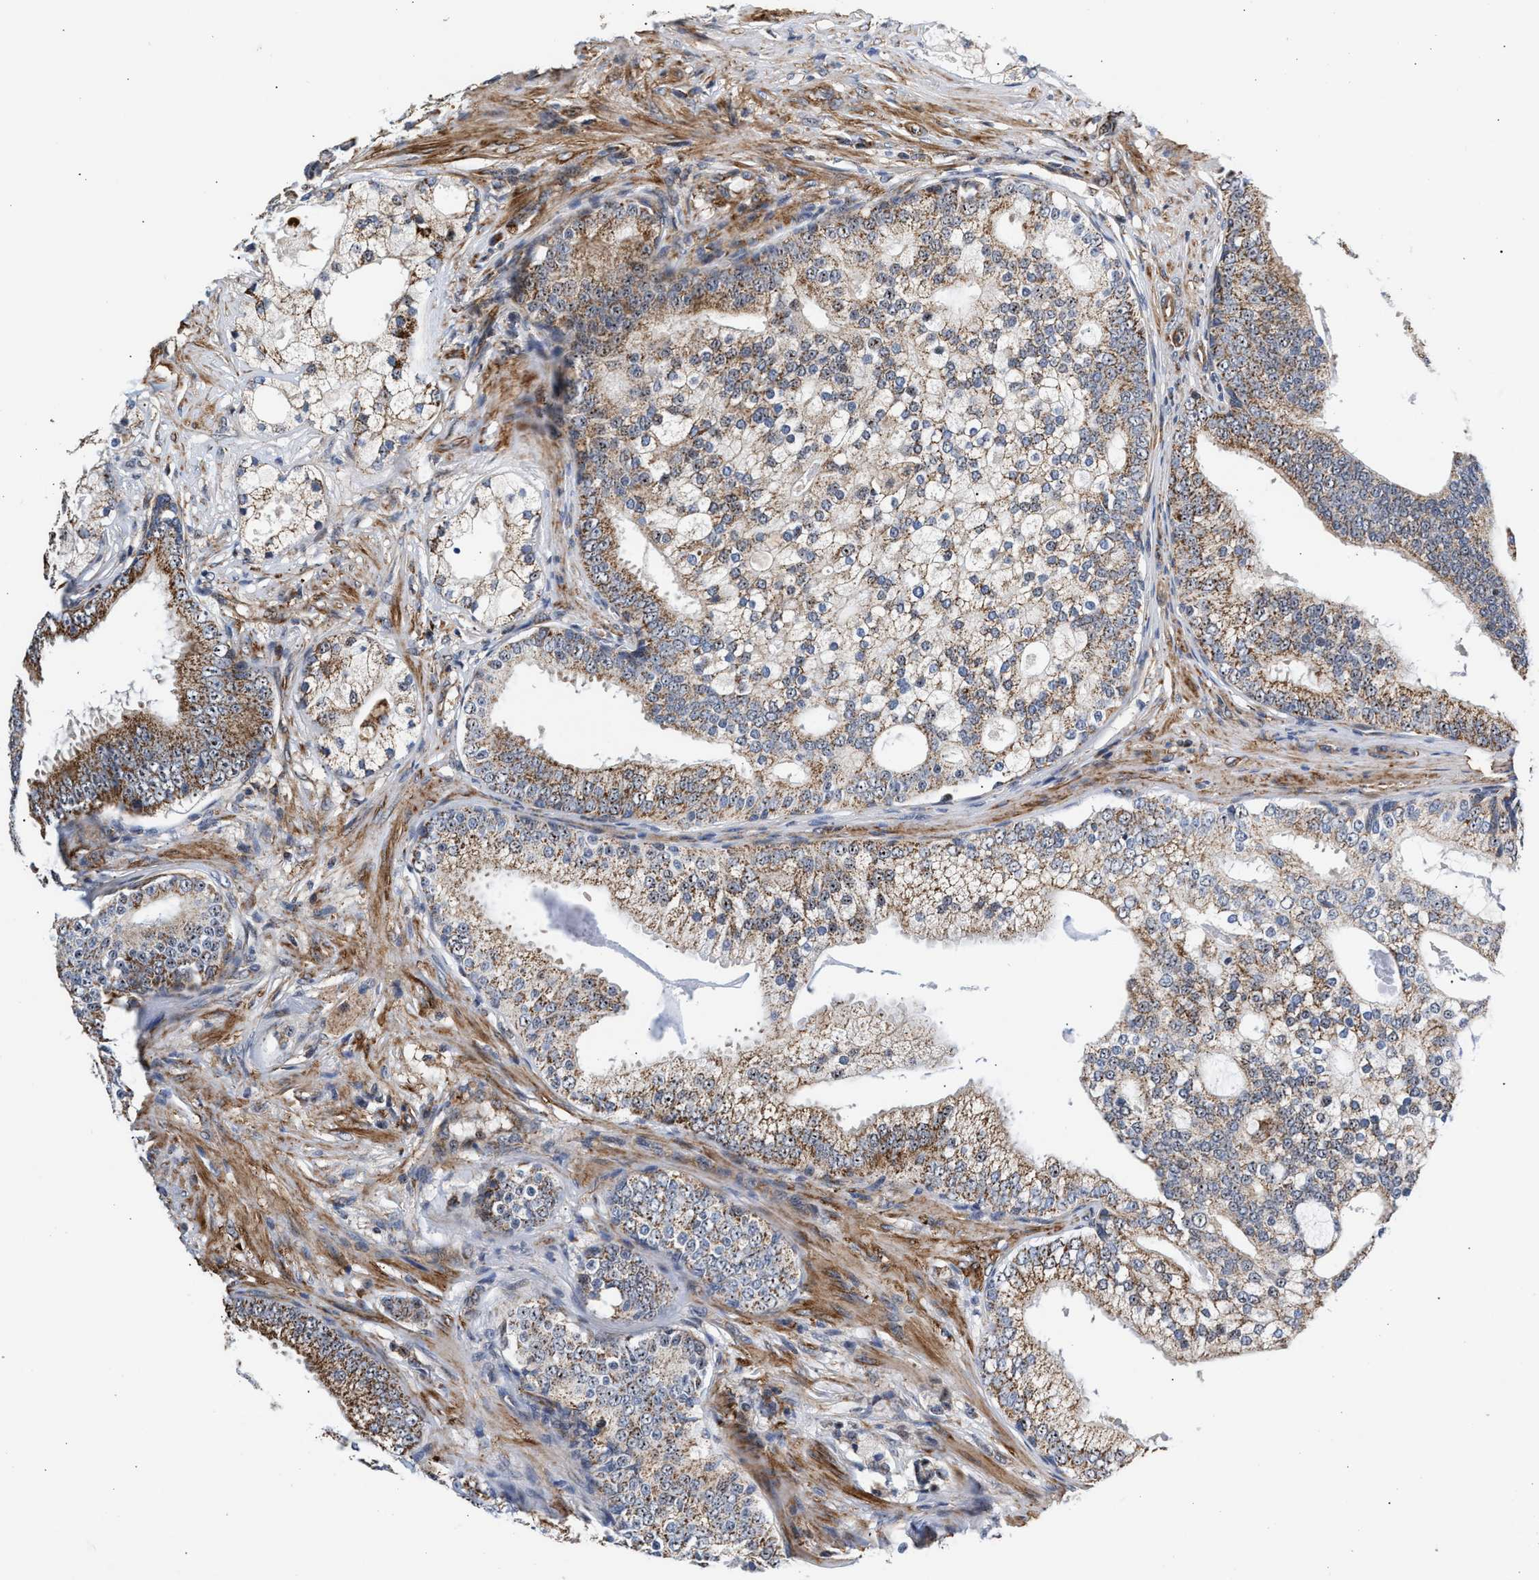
{"staining": {"intensity": "weak", "quantity": ">75%", "location": "cytoplasmic/membranous"}, "tissue": "prostate cancer", "cell_type": "Tumor cells", "image_type": "cancer", "snomed": [{"axis": "morphology", "description": "Adenocarcinoma, Low grade"}, {"axis": "topography", "description": "Prostate"}], "caption": "Immunohistochemical staining of human prostate cancer (low-grade adenocarcinoma) shows weak cytoplasmic/membranous protein staining in approximately >75% of tumor cells.", "gene": "SGK1", "patient": {"sex": "male", "age": 58}}